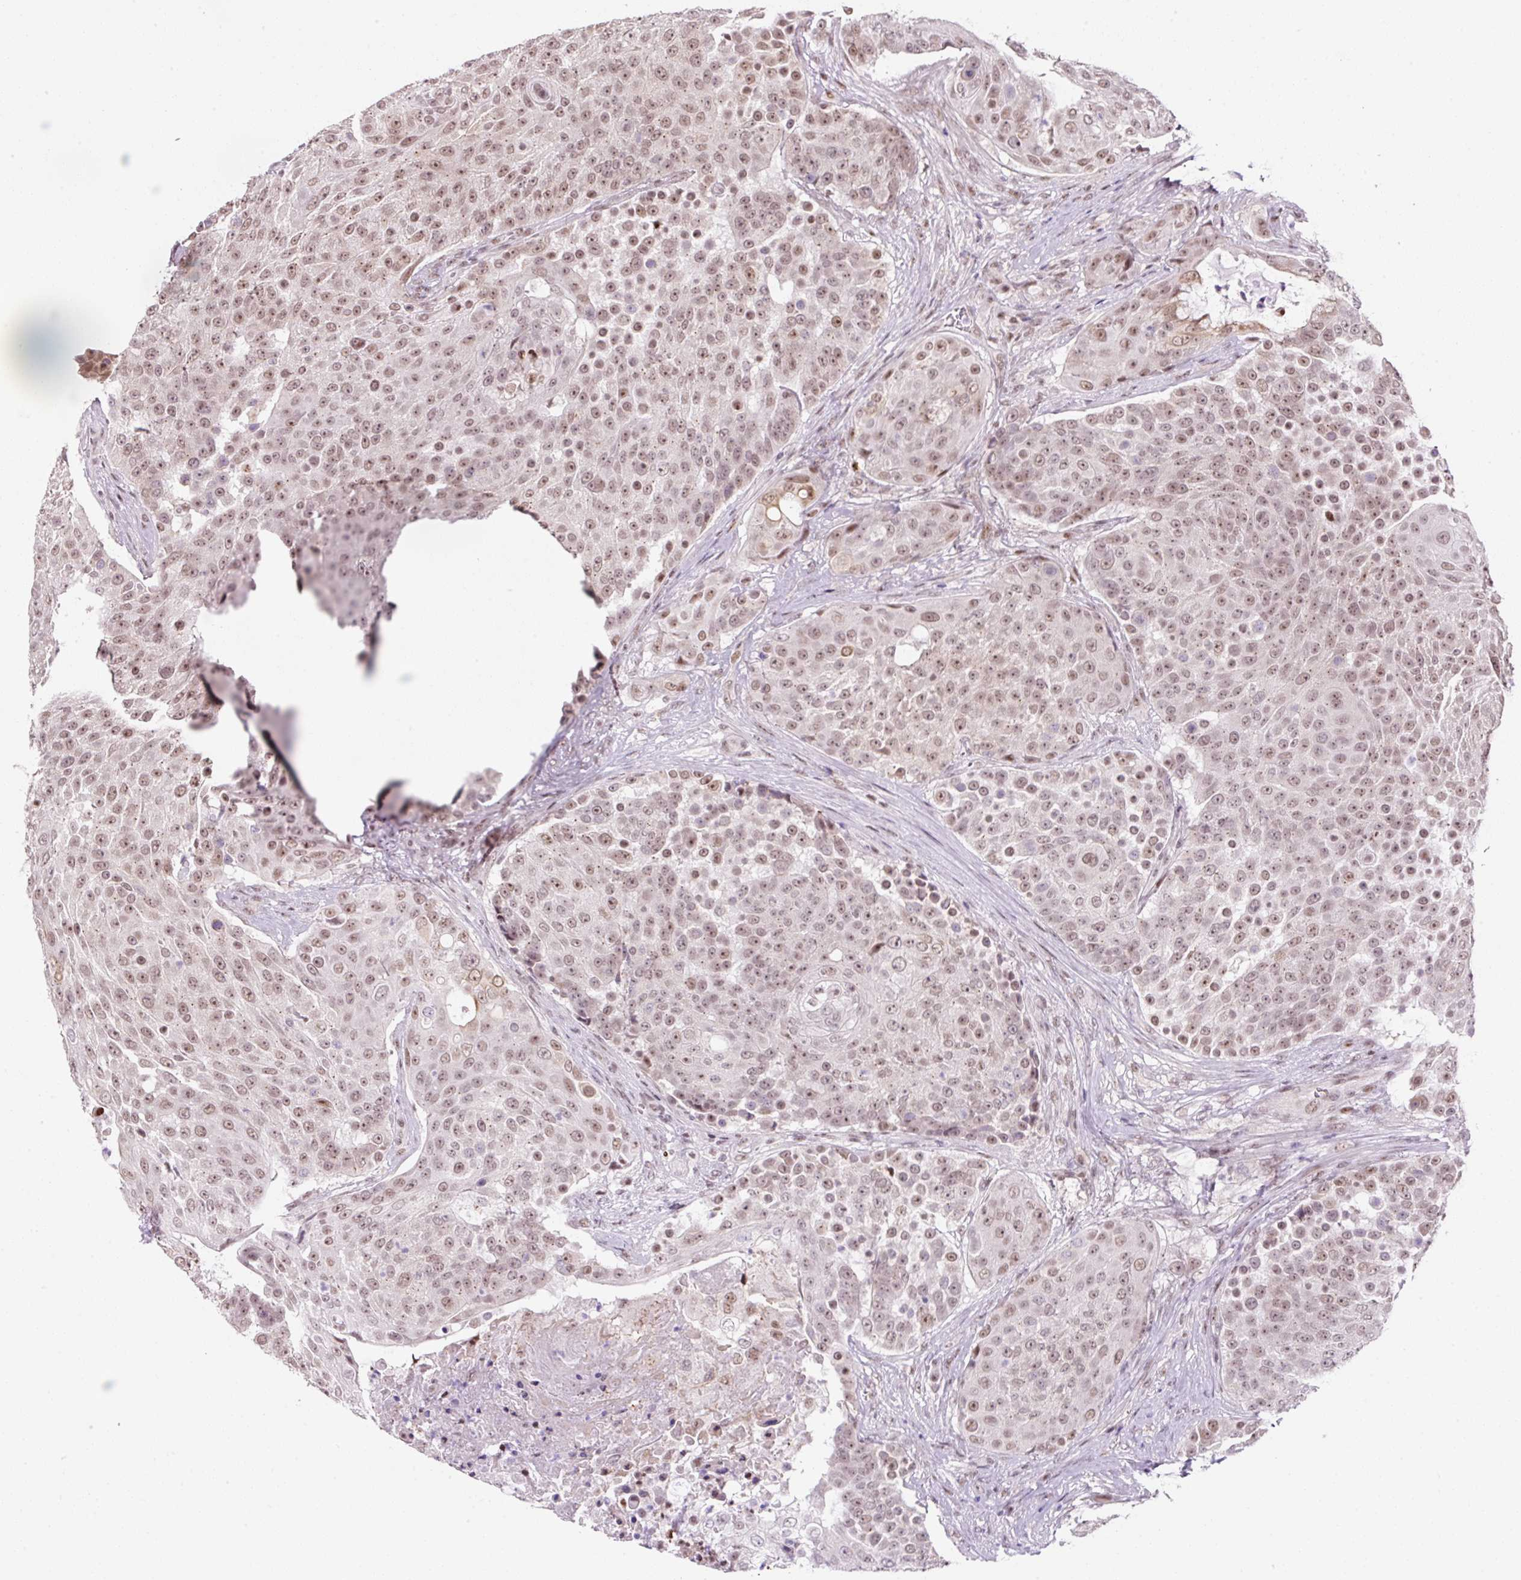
{"staining": {"intensity": "weak", "quantity": ">75%", "location": "nuclear"}, "tissue": "urothelial cancer", "cell_type": "Tumor cells", "image_type": "cancer", "snomed": [{"axis": "morphology", "description": "Urothelial carcinoma, High grade"}, {"axis": "topography", "description": "Urinary bladder"}], "caption": "High-grade urothelial carcinoma tissue demonstrates weak nuclear staining in about >75% of tumor cells, visualized by immunohistochemistry. The protein is stained brown, and the nuclei are stained in blue (DAB IHC with brightfield microscopy, high magnification).", "gene": "TAF1A", "patient": {"sex": "female", "age": 63}}